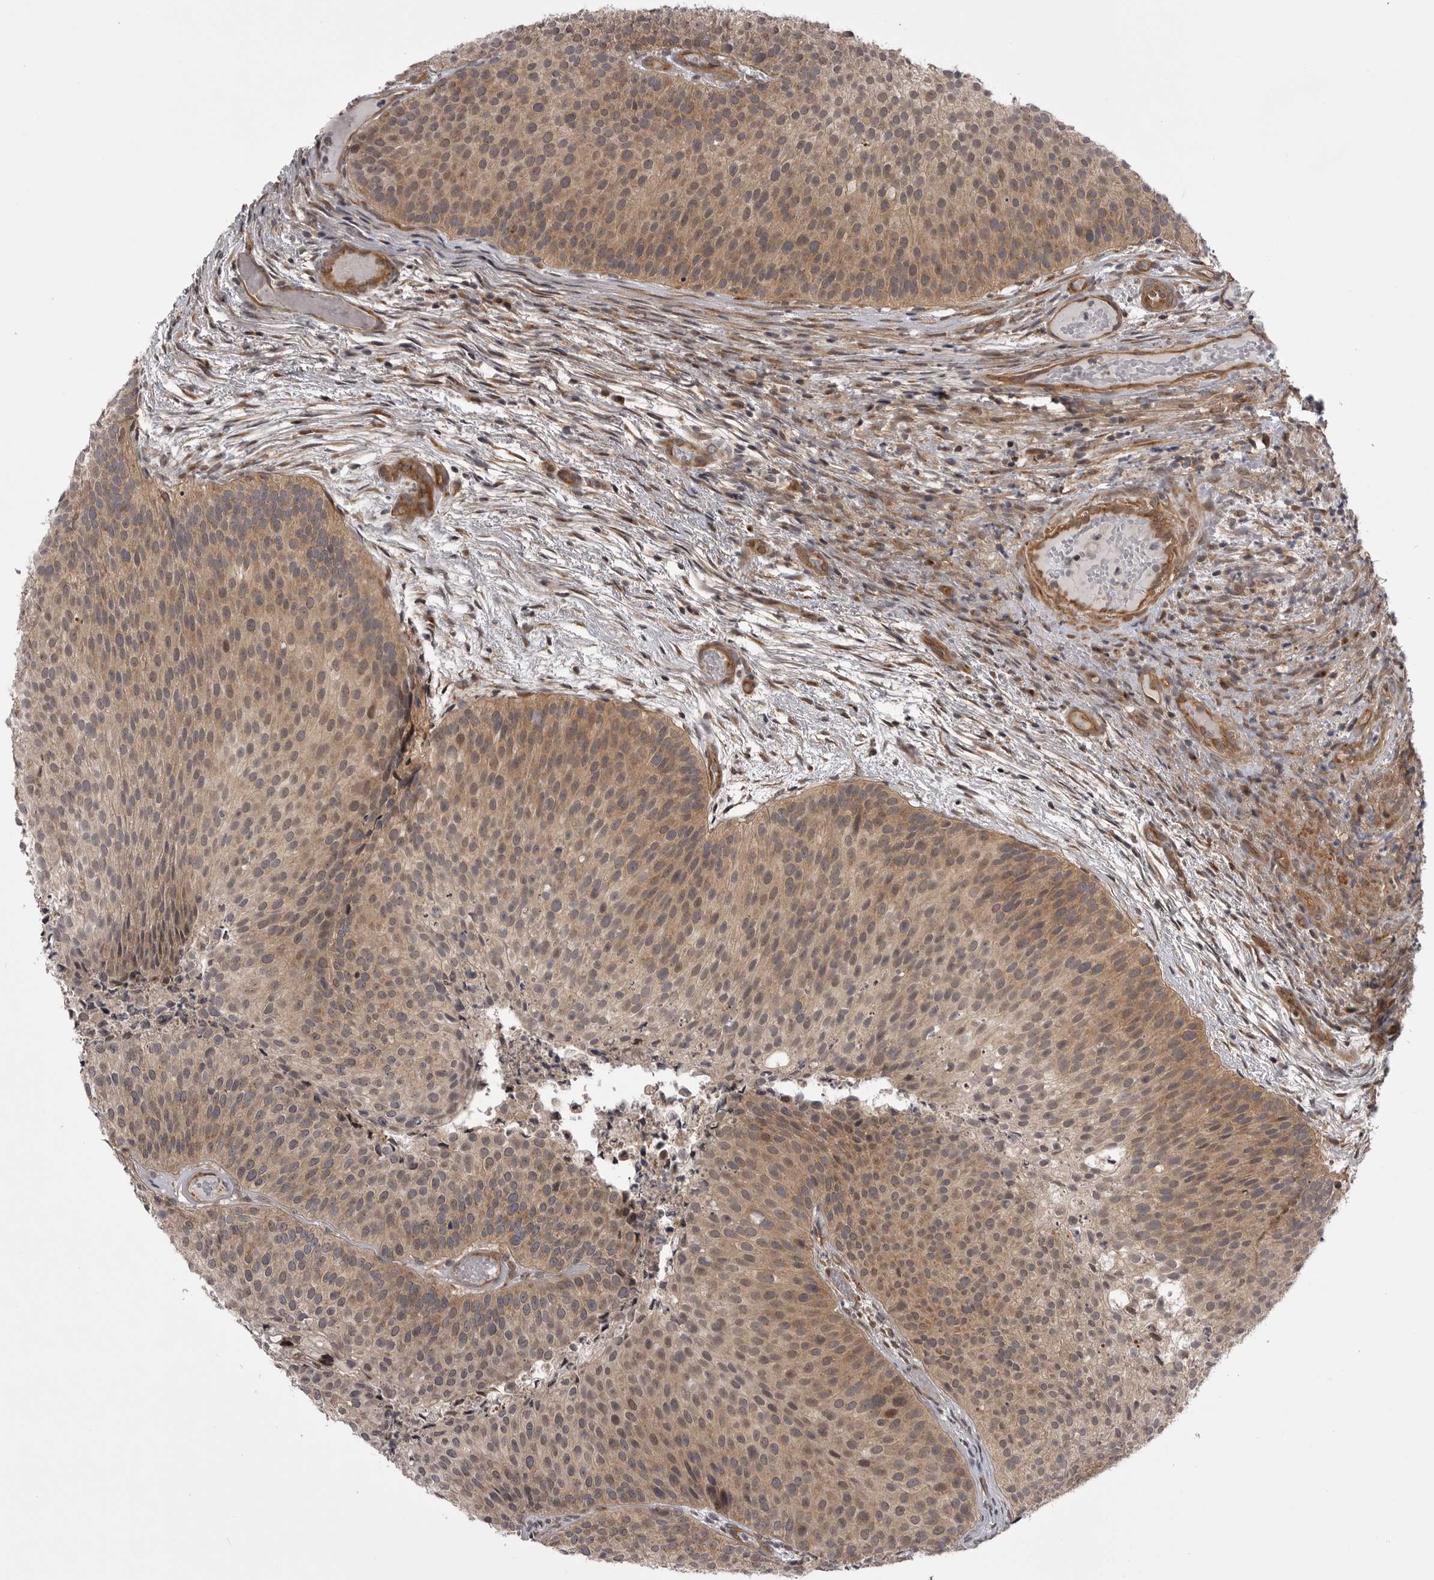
{"staining": {"intensity": "moderate", "quantity": ">75%", "location": "cytoplasmic/membranous,nuclear"}, "tissue": "urothelial cancer", "cell_type": "Tumor cells", "image_type": "cancer", "snomed": [{"axis": "morphology", "description": "Urothelial carcinoma, Low grade"}, {"axis": "topography", "description": "Urinary bladder"}], "caption": "Tumor cells demonstrate medium levels of moderate cytoplasmic/membranous and nuclear positivity in about >75% of cells in urothelial carcinoma (low-grade). Ihc stains the protein in brown and the nuclei are stained blue.", "gene": "PDCL", "patient": {"sex": "male", "age": 86}}